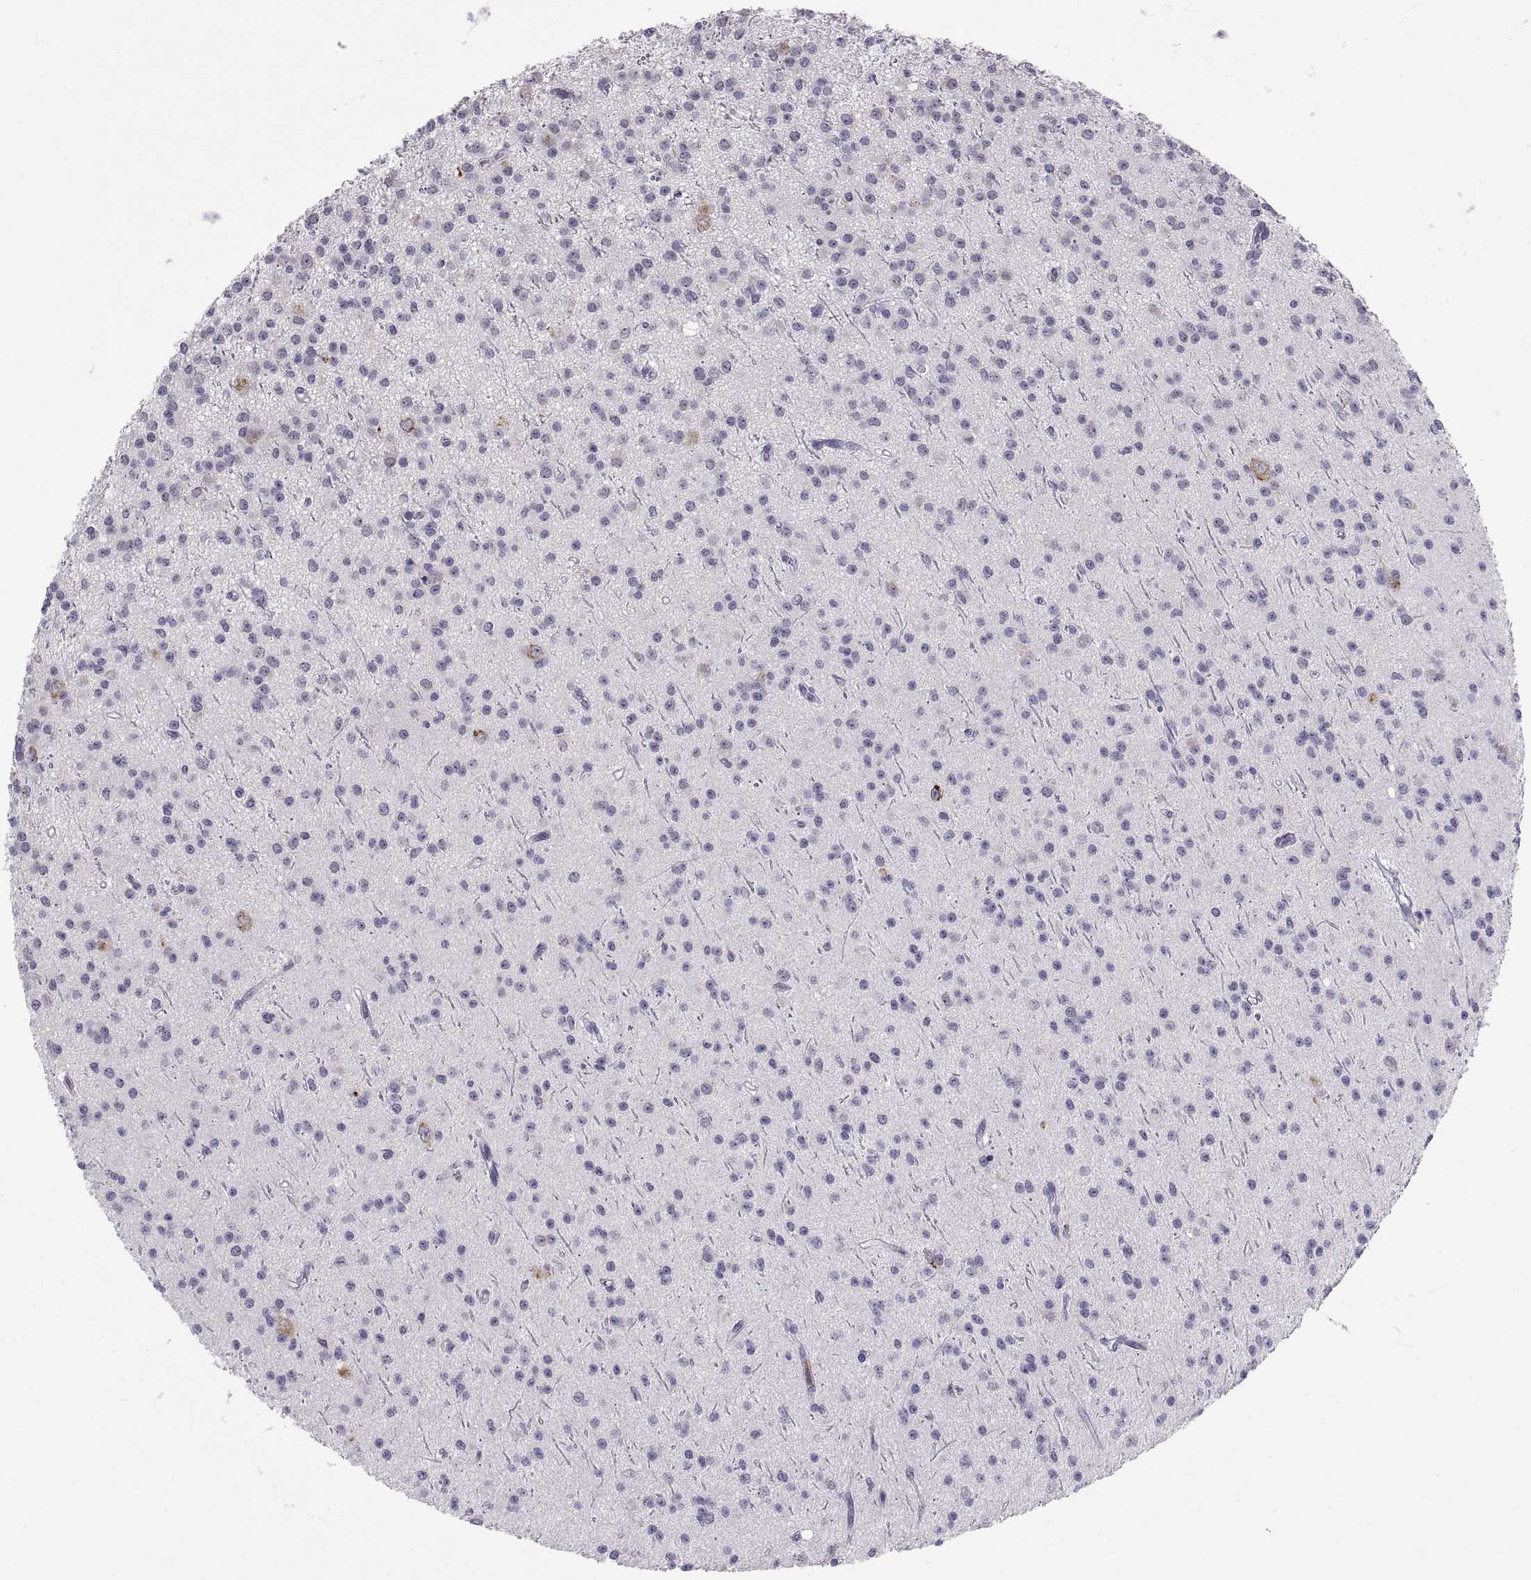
{"staining": {"intensity": "negative", "quantity": "none", "location": "none"}, "tissue": "glioma", "cell_type": "Tumor cells", "image_type": "cancer", "snomed": [{"axis": "morphology", "description": "Glioma, malignant, Low grade"}, {"axis": "topography", "description": "Brain"}], "caption": "There is no significant staining in tumor cells of malignant glioma (low-grade).", "gene": "ERO1A", "patient": {"sex": "male", "age": 27}}